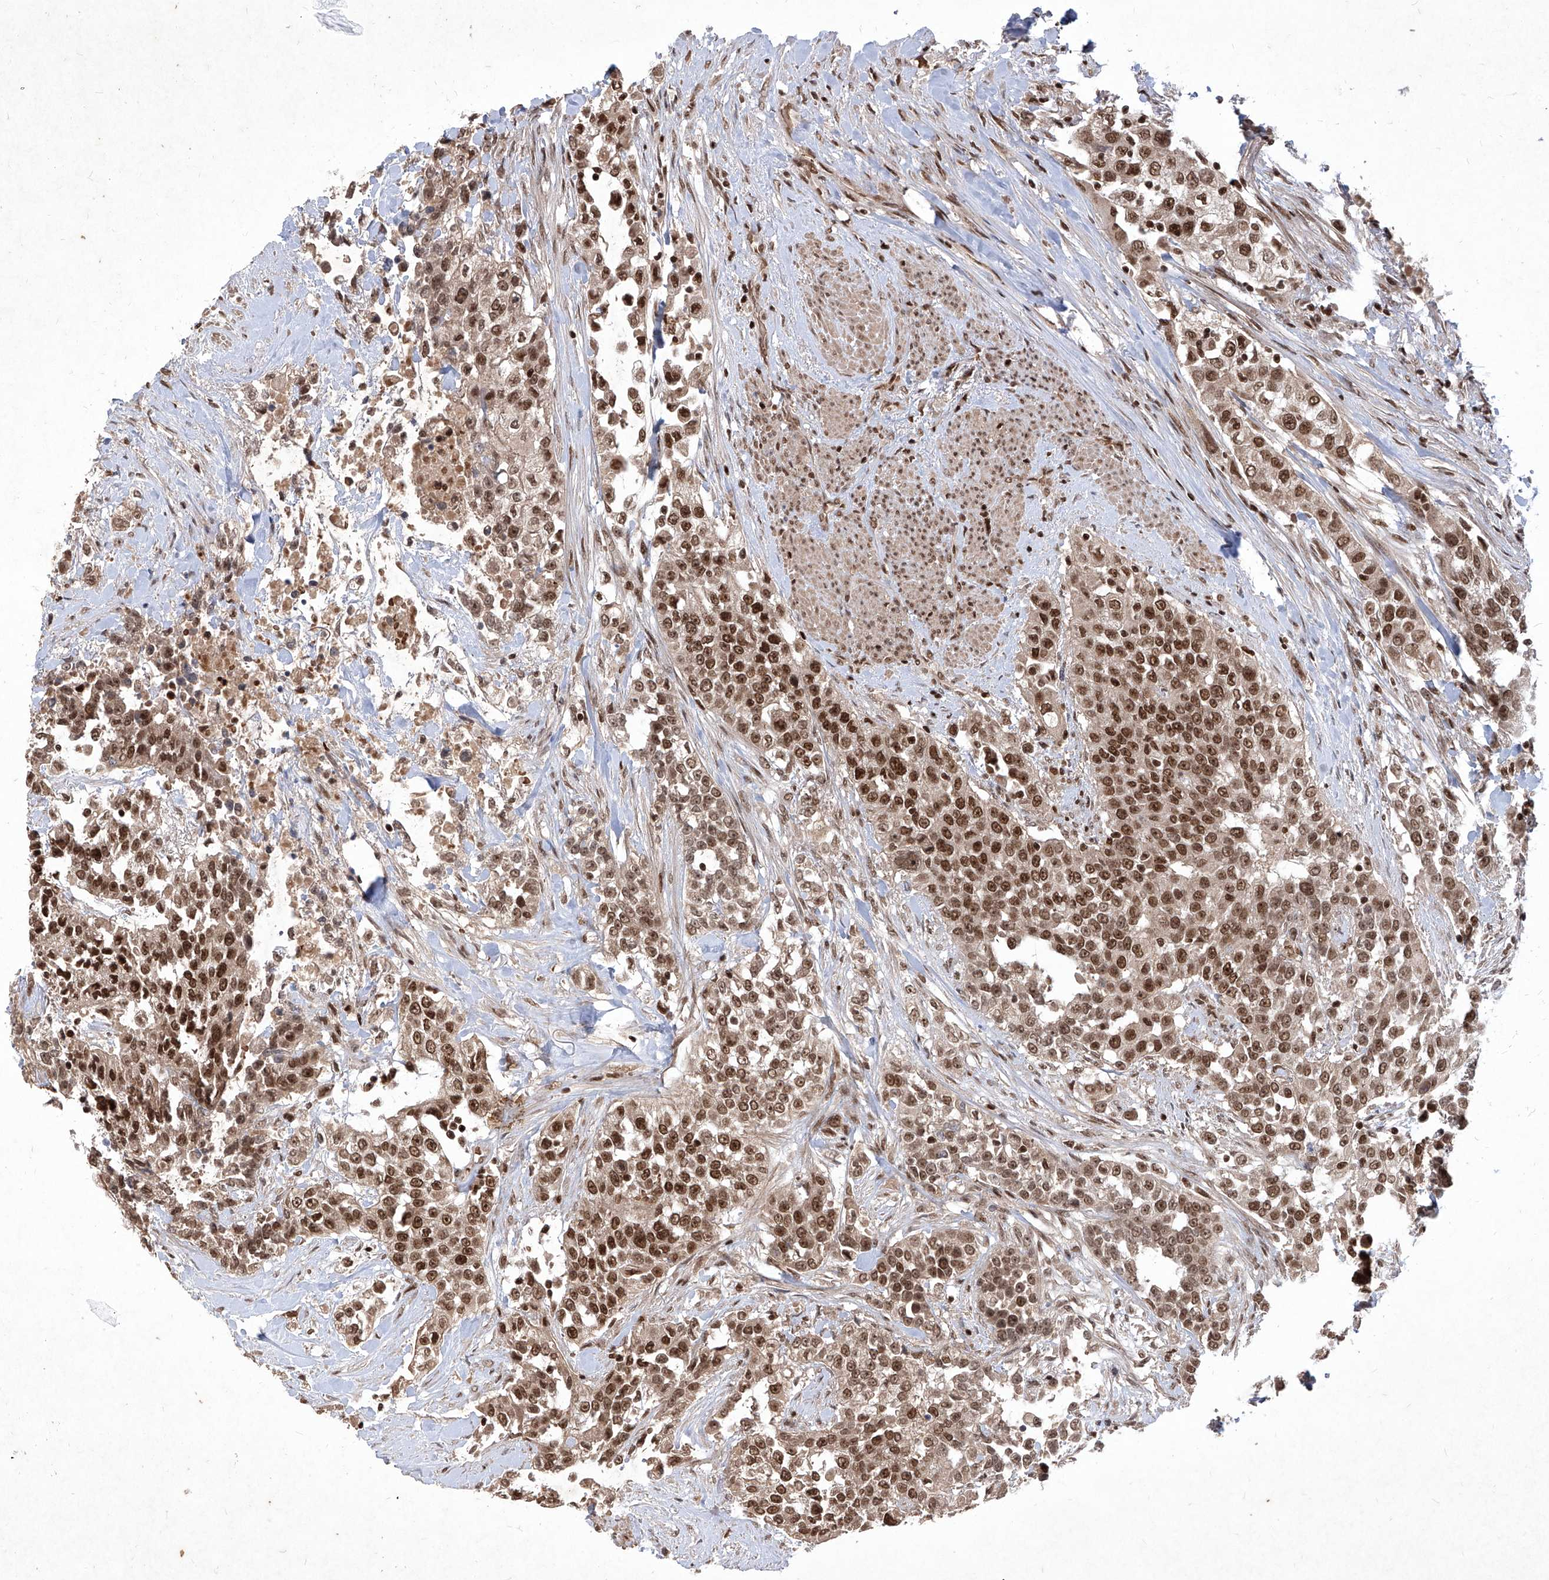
{"staining": {"intensity": "strong", "quantity": ">75%", "location": "nuclear"}, "tissue": "urothelial cancer", "cell_type": "Tumor cells", "image_type": "cancer", "snomed": [{"axis": "morphology", "description": "Urothelial carcinoma, High grade"}, {"axis": "topography", "description": "Urinary bladder"}], "caption": "The histopathology image shows immunohistochemical staining of urothelial cancer. There is strong nuclear positivity is identified in approximately >75% of tumor cells.", "gene": "IRF2", "patient": {"sex": "female", "age": 80}}